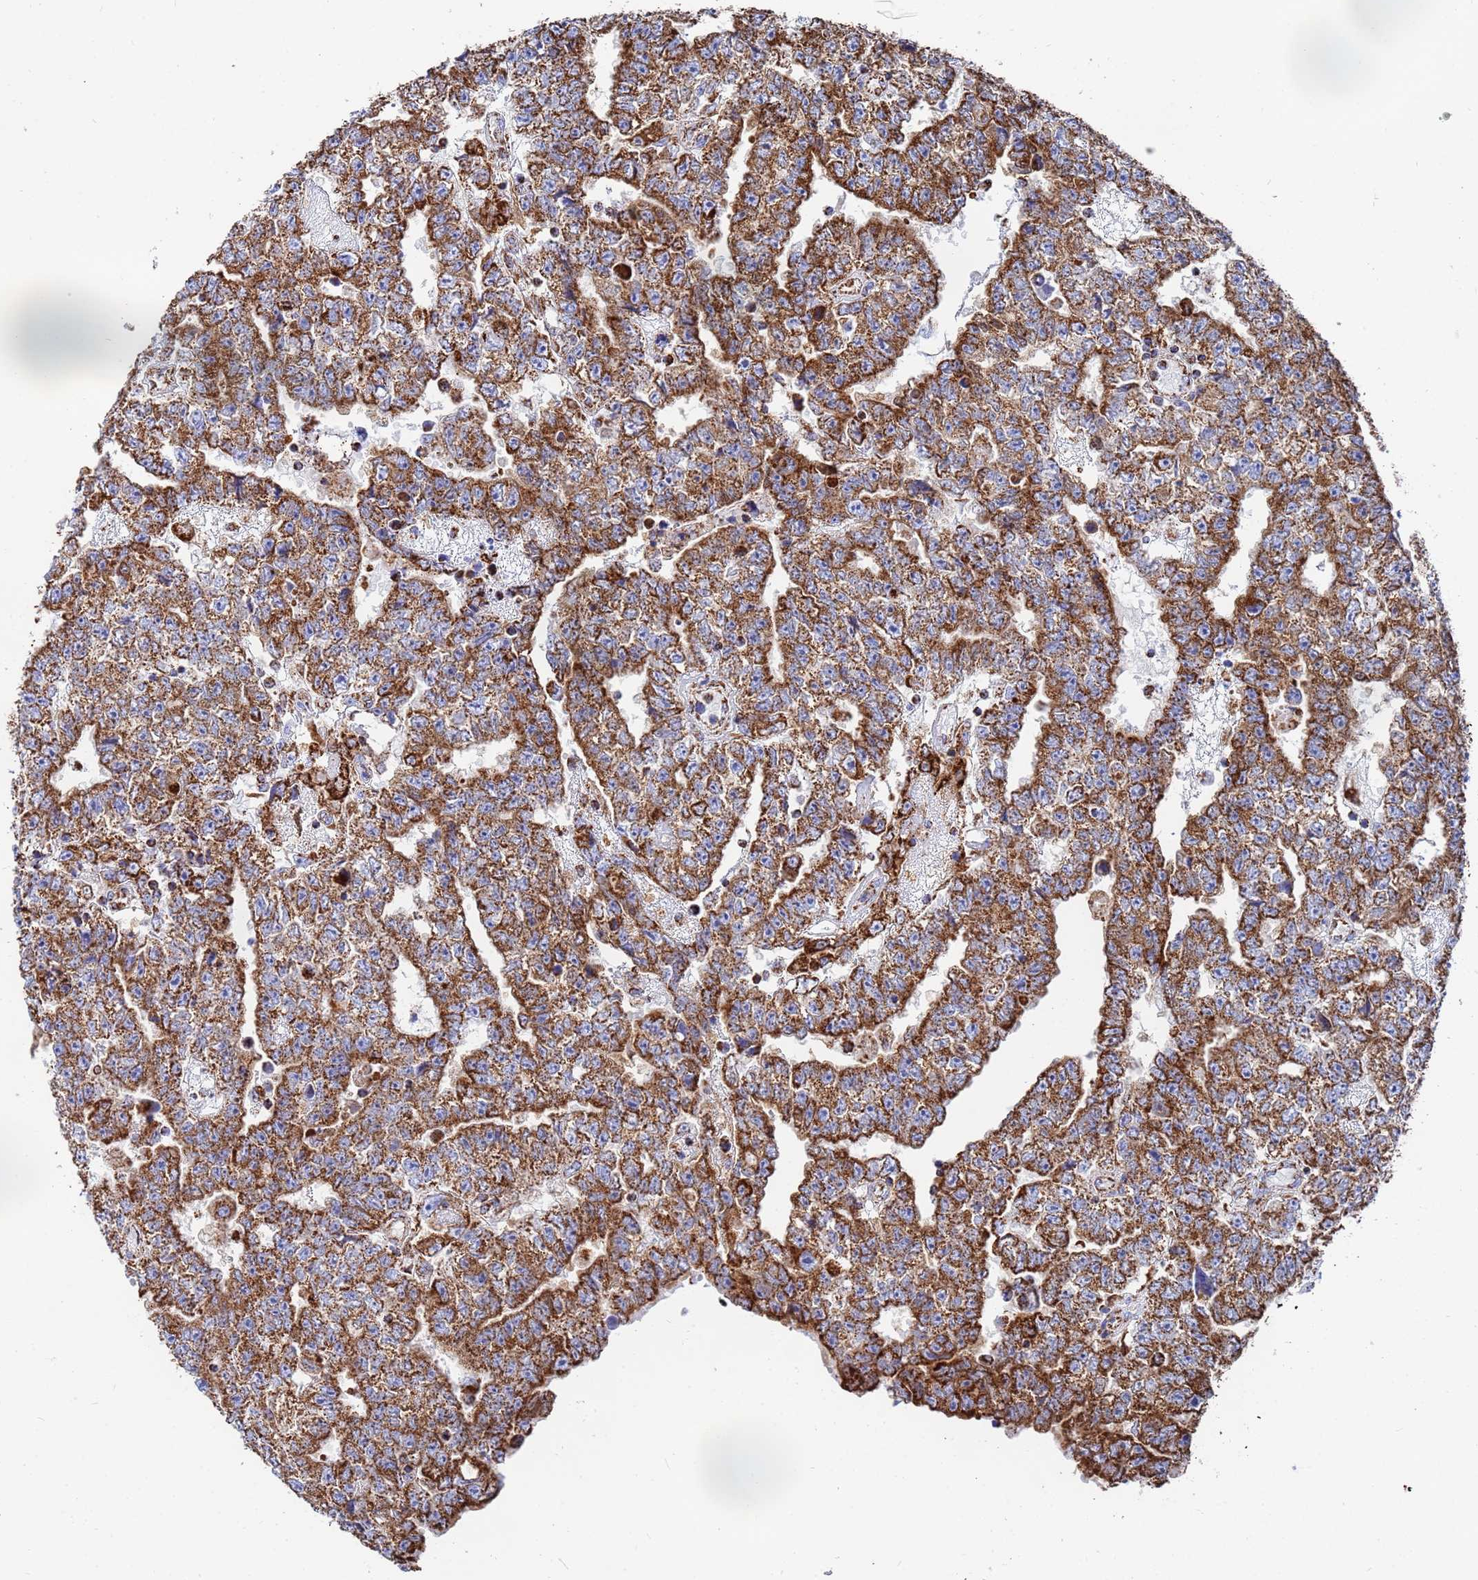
{"staining": {"intensity": "strong", "quantity": ">75%", "location": "cytoplasmic/membranous"}, "tissue": "testis cancer", "cell_type": "Tumor cells", "image_type": "cancer", "snomed": [{"axis": "morphology", "description": "Carcinoma, Embryonal, NOS"}, {"axis": "topography", "description": "Testis"}], "caption": "About >75% of tumor cells in testis cancer reveal strong cytoplasmic/membranous protein staining as visualized by brown immunohistochemical staining.", "gene": "GLUD1", "patient": {"sex": "male", "age": 25}}